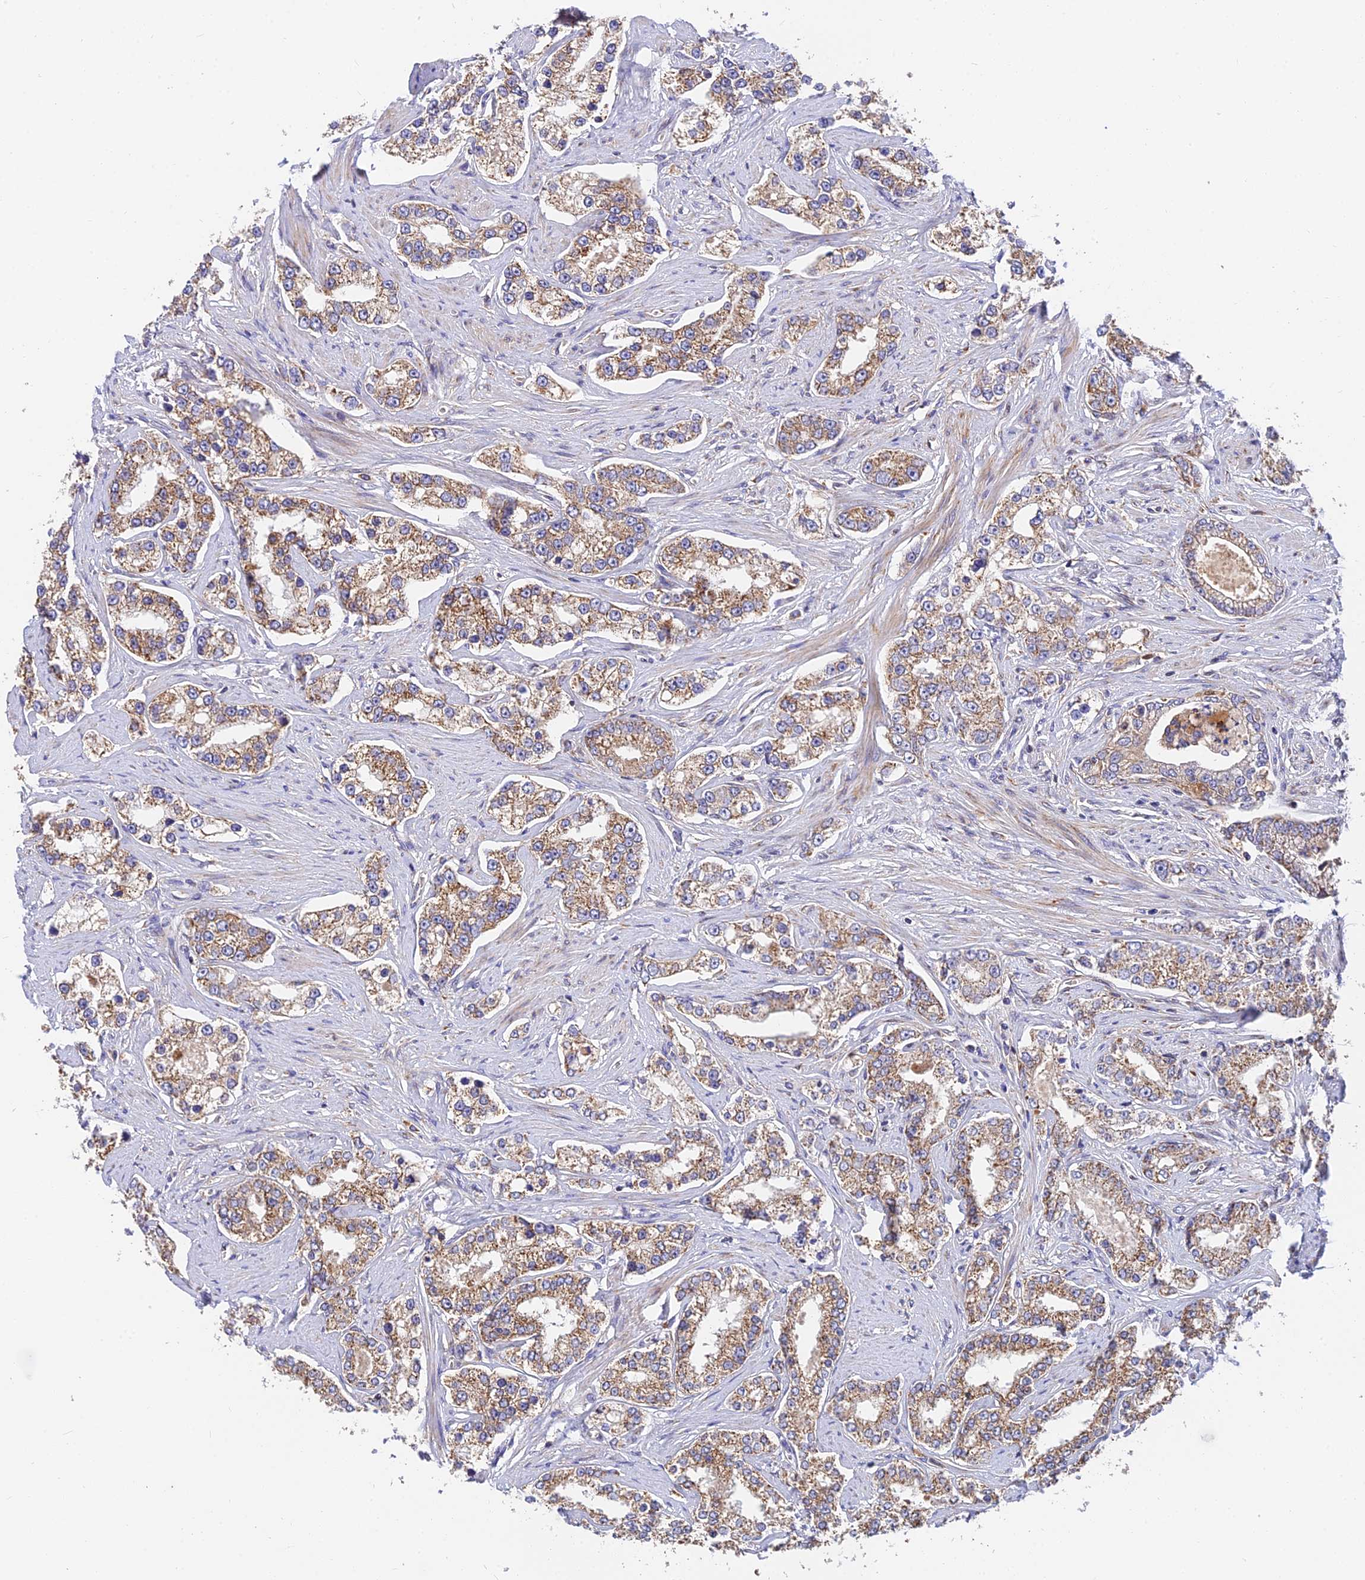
{"staining": {"intensity": "moderate", "quantity": ">75%", "location": "cytoplasmic/membranous"}, "tissue": "prostate cancer", "cell_type": "Tumor cells", "image_type": "cancer", "snomed": [{"axis": "morphology", "description": "Normal tissue, NOS"}, {"axis": "morphology", "description": "Adenocarcinoma, High grade"}, {"axis": "topography", "description": "Prostate"}], "caption": "Prostate cancer stained with a brown dye reveals moderate cytoplasmic/membranous positive positivity in about >75% of tumor cells.", "gene": "PODNL1", "patient": {"sex": "male", "age": 83}}